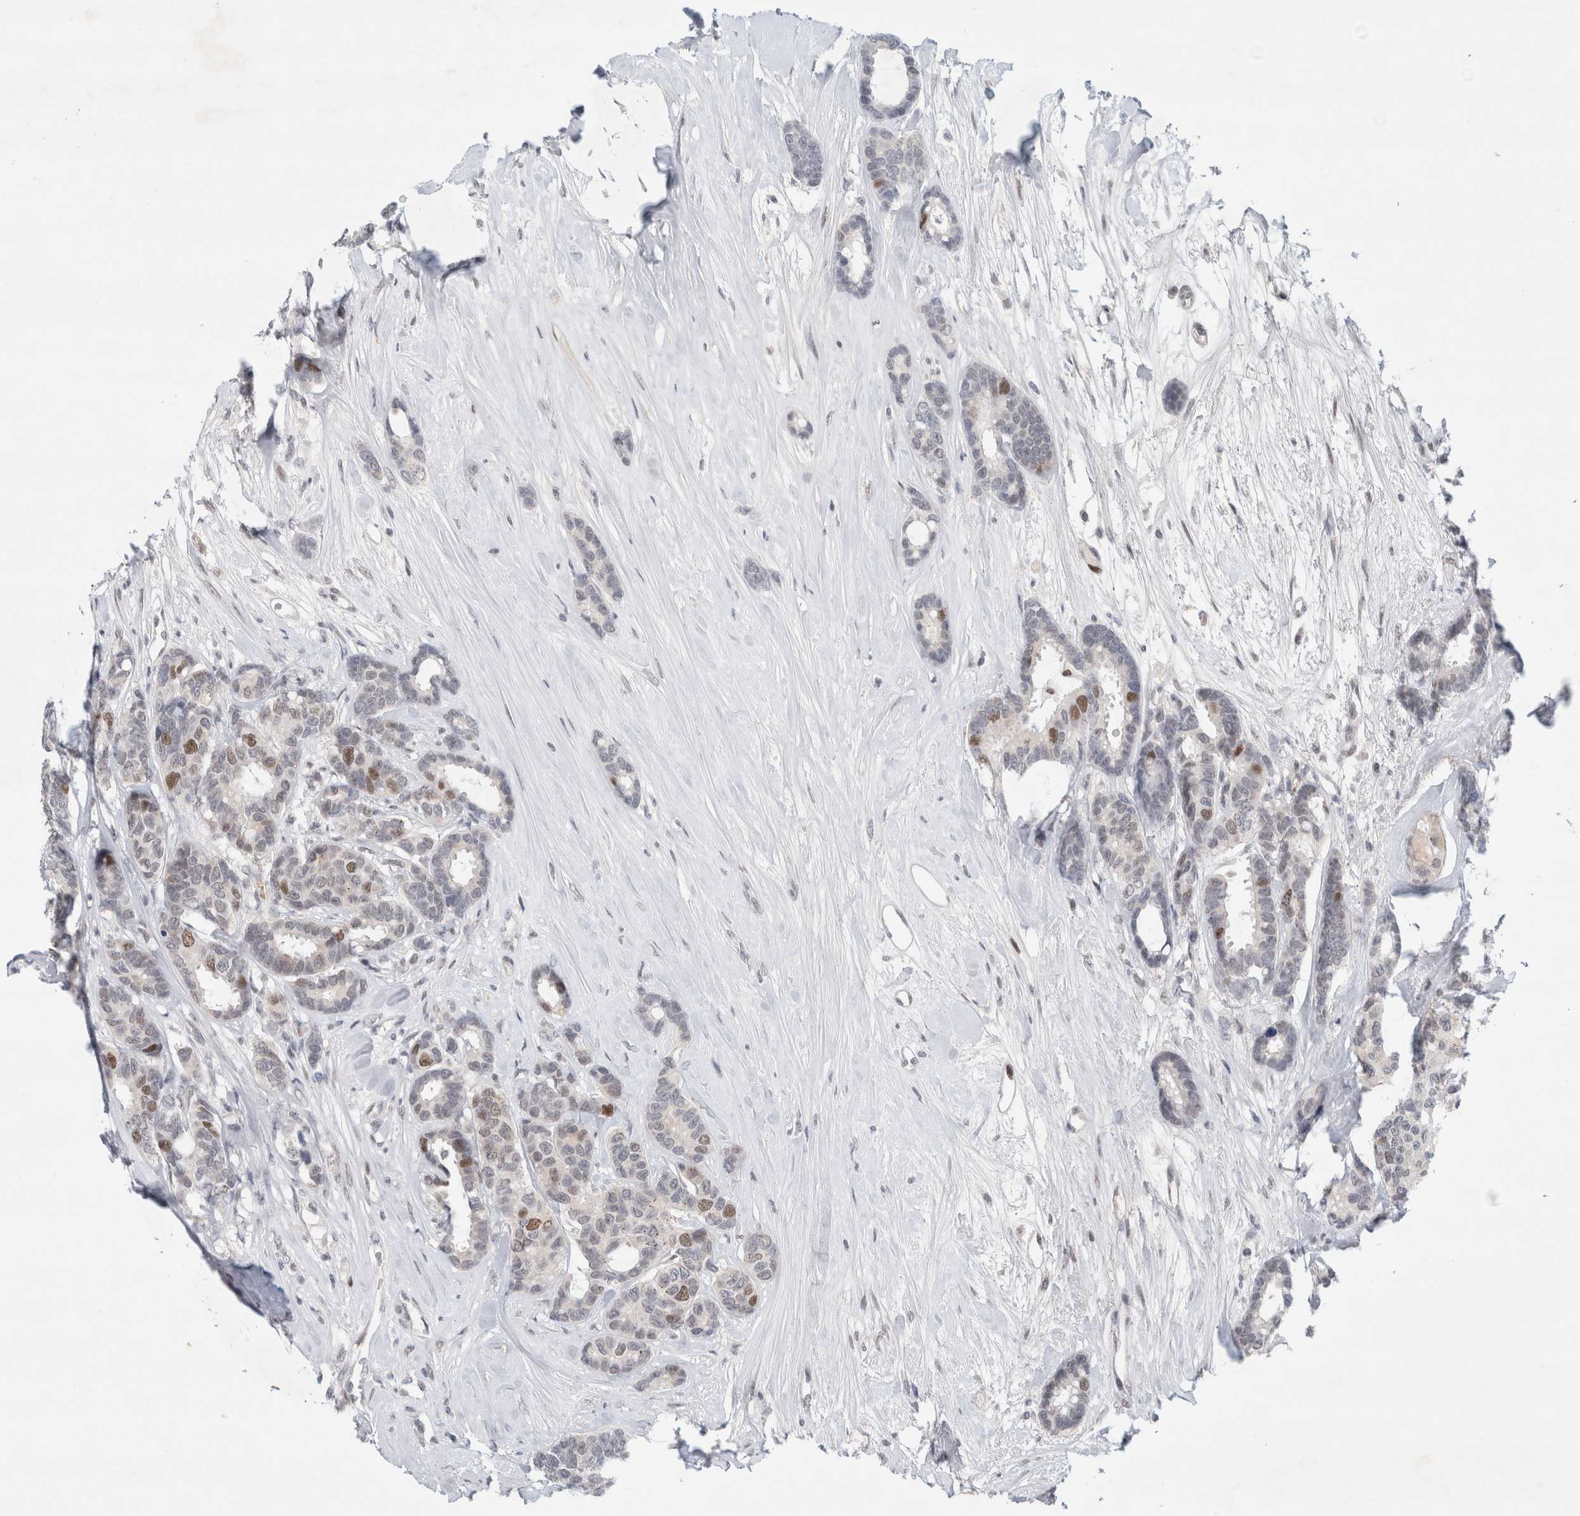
{"staining": {"intensity": "moderate", "quantity": "<25%", "location": "nuclear"}, "tissue": "breast cancer", "cell_type": "Tumor cells", "image_type": "cancer", "snomed": [{"axis": "morphology", "description": "Duct carcinoma"}, {"axis": "topography", "description": "Breast"}], "caption": "Immunohistochemistry of intraductal carcinoma (breast) demonstrates low levels of moderate nuclear staining in approximately <25% of tumor cells.", "gene": "KNL1", "patient": {"sex": "female", "age": 87}}